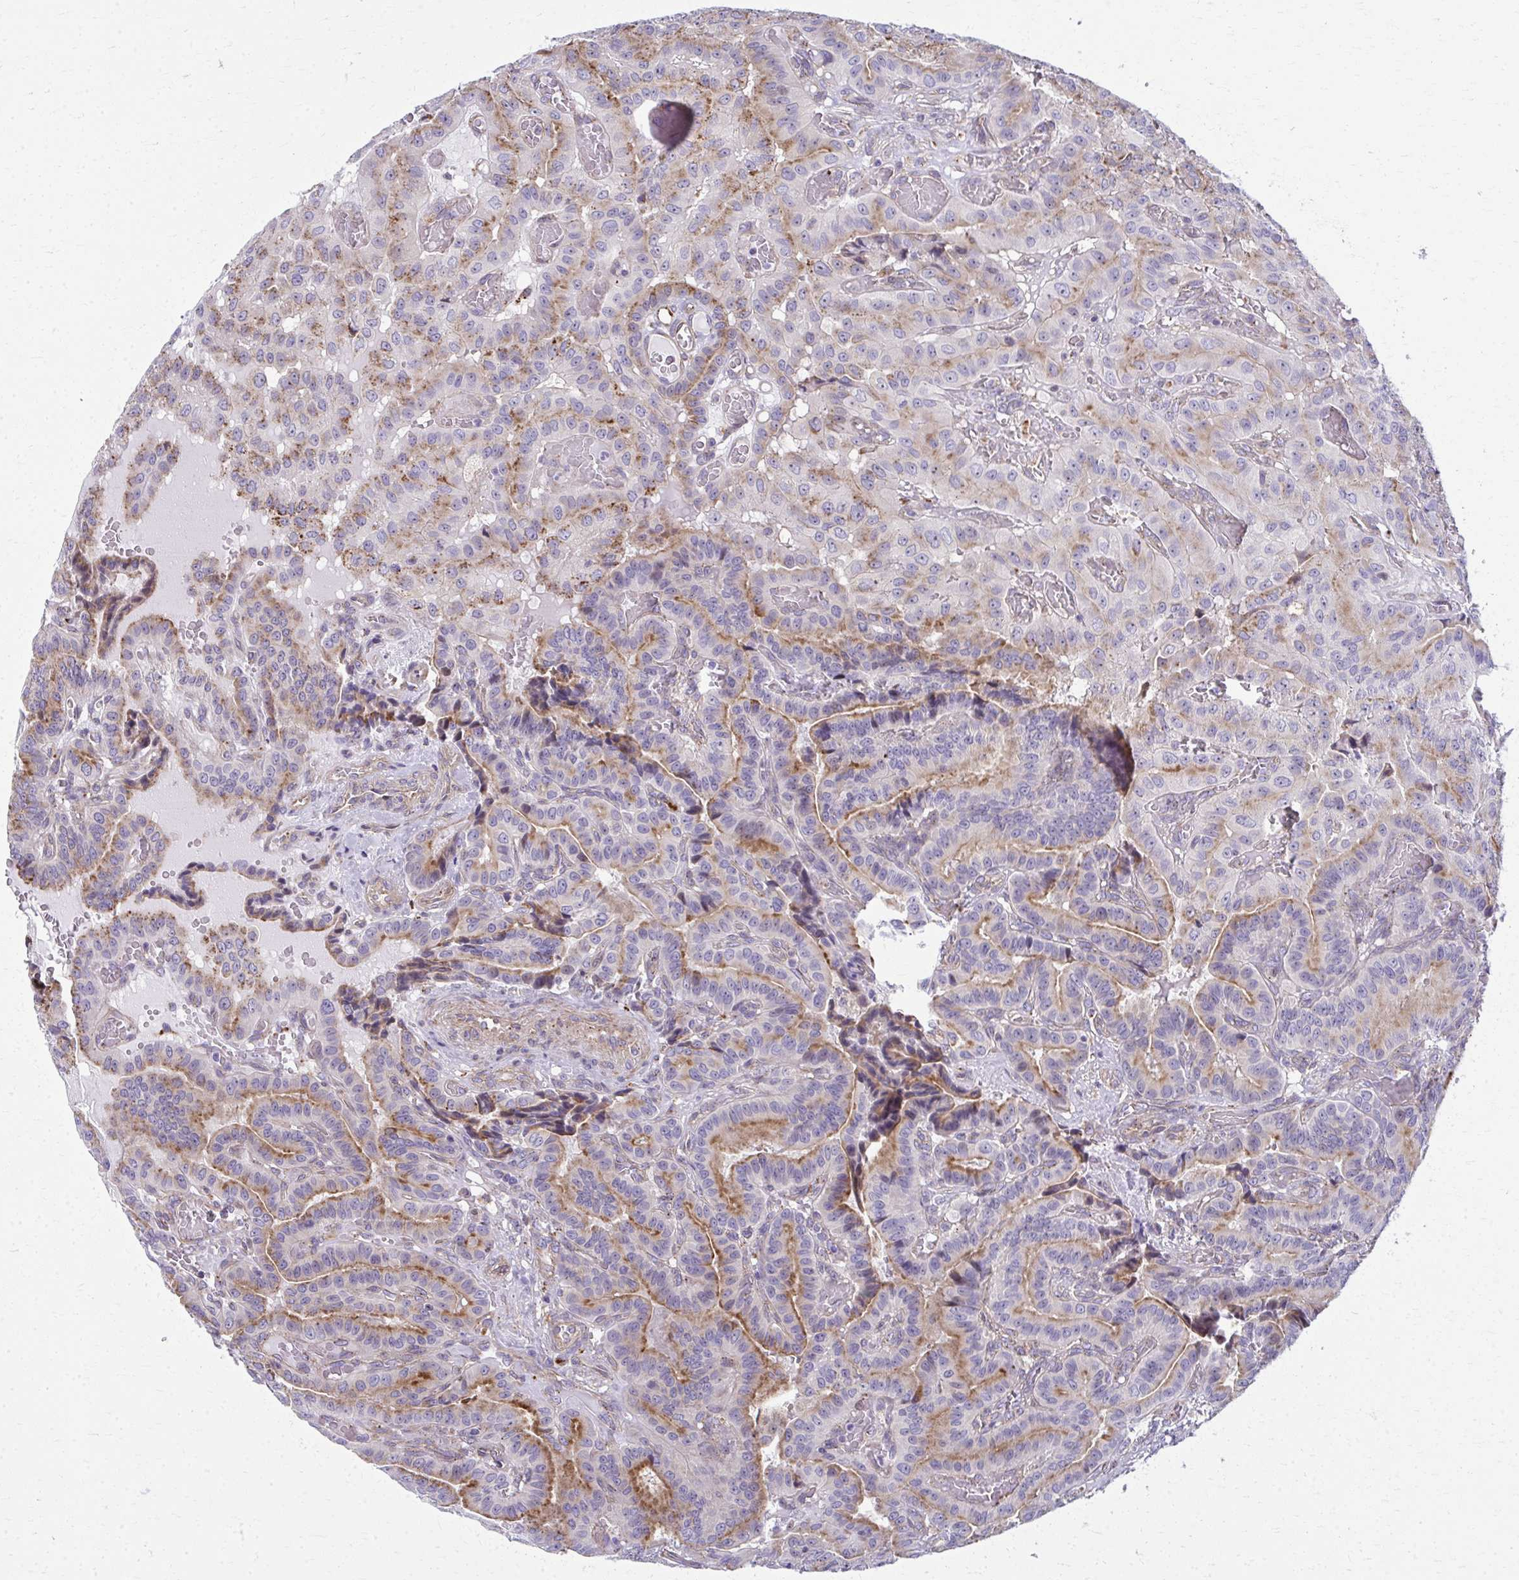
{"staining": {"intensity": "moderate", "quantity": "25%-75%", "location": "cytoplasmic/membranous"}, "tissue": "thyroid cancer", "cell_type": "Tumor cells", "image_type": "cancer", "snomed": [{"axis": "morphology", "description": "Papillary adenocarcinoma, NOS"}, {"axis": "morphology", "description": "Papillary adenoma metastatic"}, {"axis": "topography", "description": "Thyroid gland"}], "caption": "A medium amount of moderate cytoplasmic/membranous staining is present in about 25%-75% of tumor cells in thyroid cancer tissue. (Brightfield microscopy of DAB IHC at high magnification).", "gene": "LRRC4B", "patient": {"sex": "male", "age": 87}}